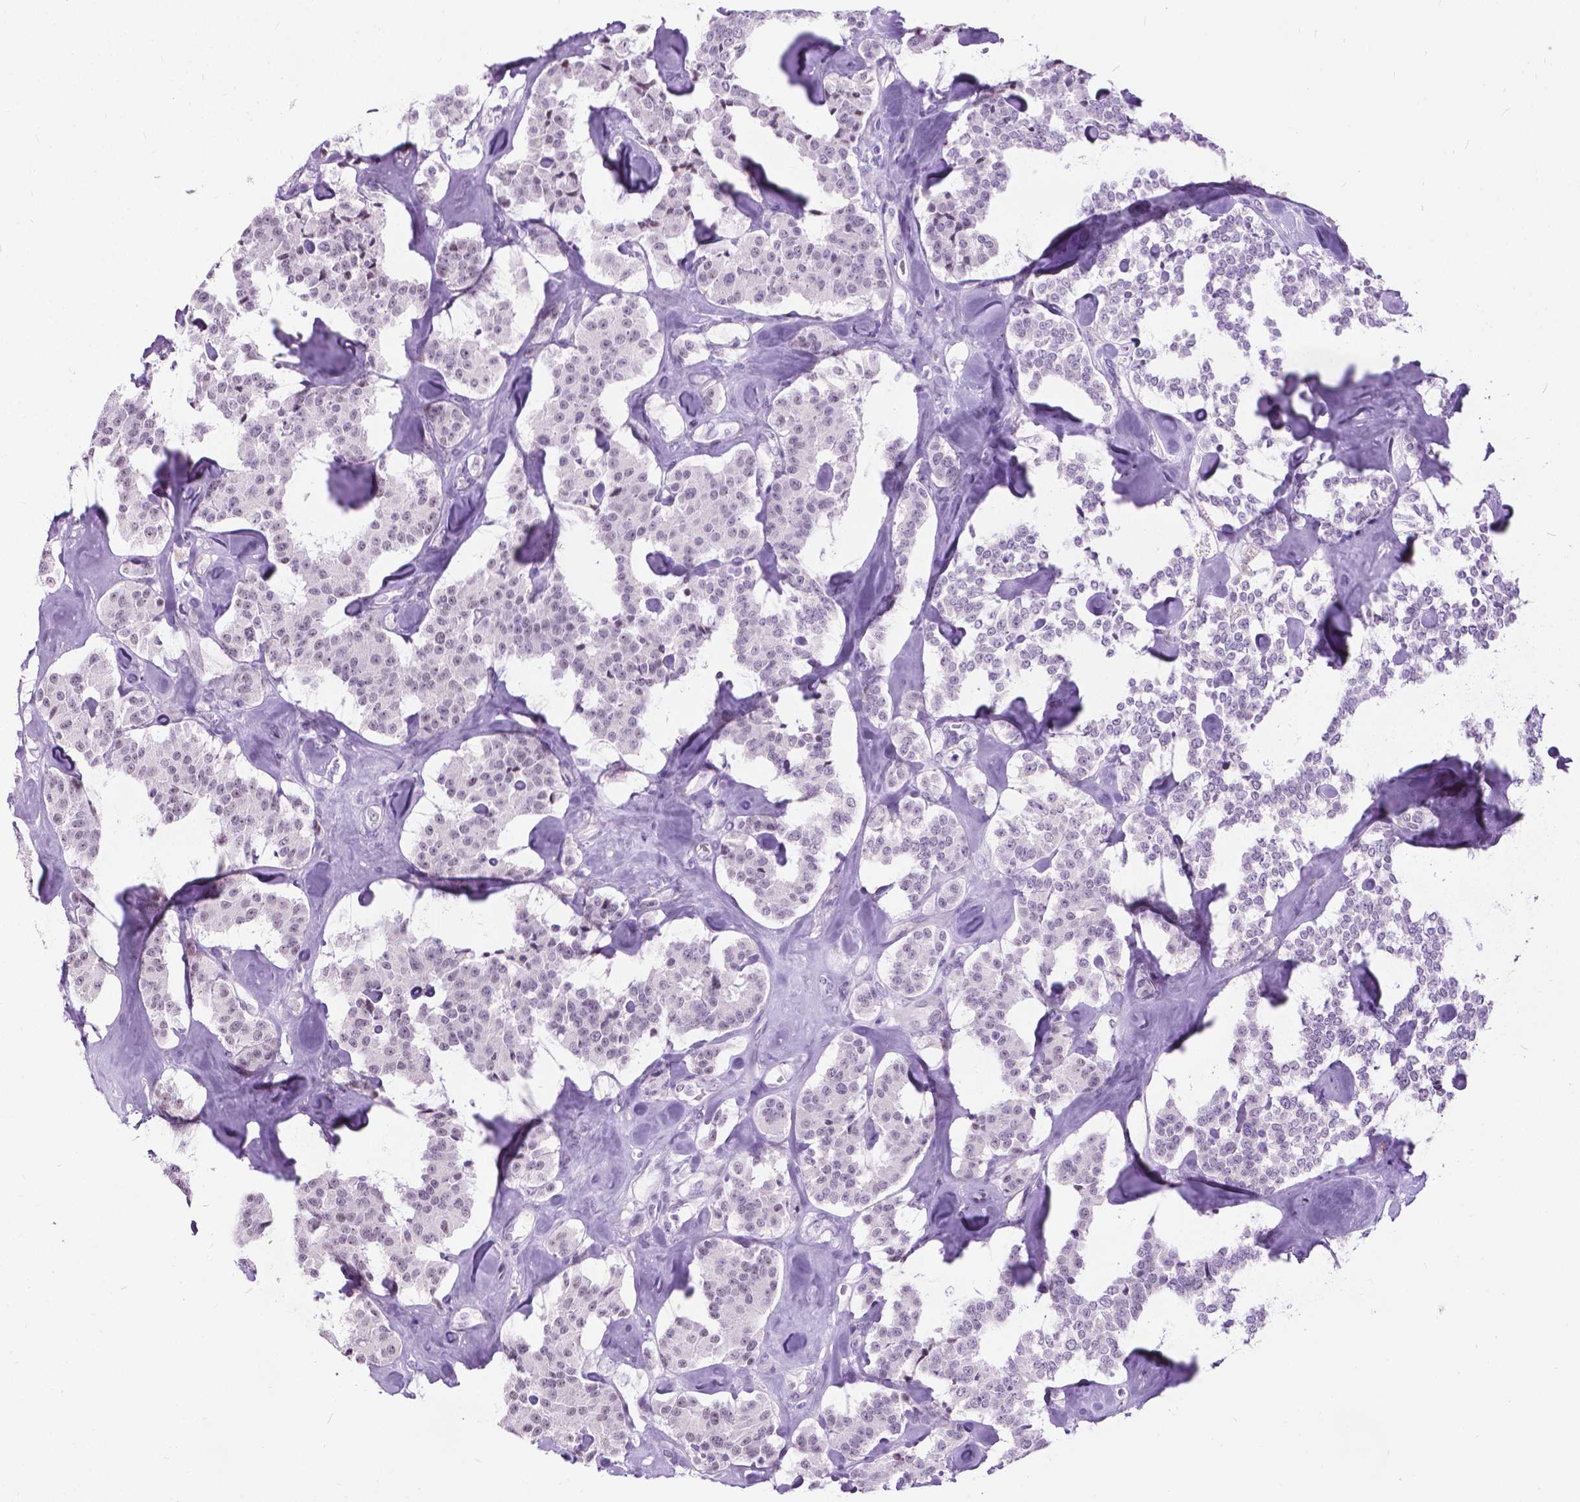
{"staining": {"intensity": "negative", "quantity": "none", "location": "none"}, "tissue": "carcinoid", "cell_type": "Tumor cells", "image_type": "cancer", "snomed": [{"axis": "morphology", "description": "Carcinoid, malignant, NOS"}, {"axis": "topography", "description": "Pancreas"}], "caption": "This is an immunohistochemistry (IHC) micrograph of human carcinoid. There is no staining in tumor cells.", "gene": "PROB1", "patient": {"sex": "male", "age": 41}}